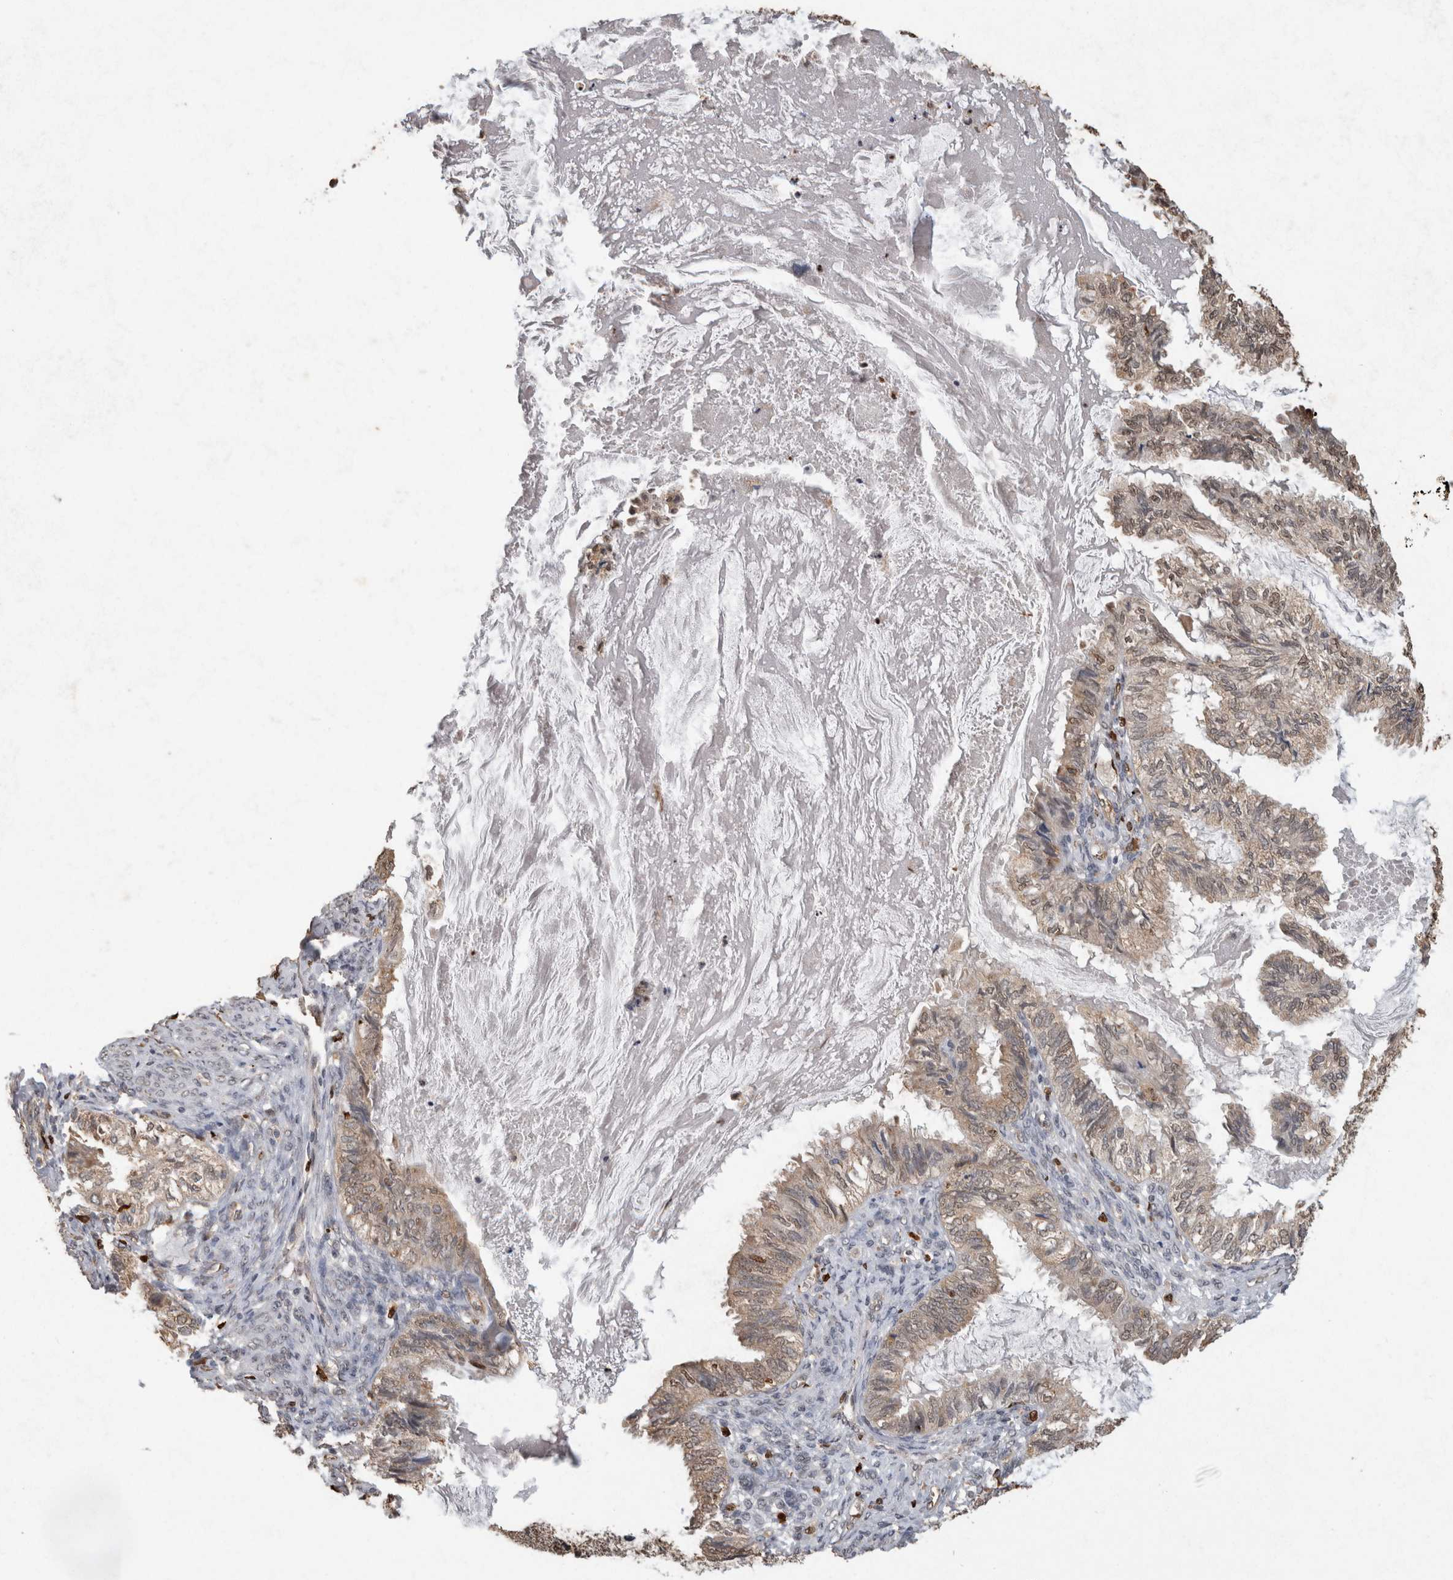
{"staining": {"intensity": "moderate", "quantity": ">75%", "location": "cytoplasmic/membranous,nuclear"}, "tissue": "cervical cancer", "cell_type": "Tumor cells", "image_type": "cancer", "snomed": [{"axis": "morphology", "description": "Normal tissue, NOS"}, {"axis": "morphology", "description": "Adenocarcinoma, NOS"}, {"axis": "topography", "description": "Cervix"}, {"axis": "topography", "description": "Endometrium"}], "caption": "Adenocarcinoma (cervical) stained for a protein shows moderate cytoplasmic/membranous and nuclear positivity in tumor cells.", "gene": "ADGRL3", "patient": {"sex": "female", "age": 86}}